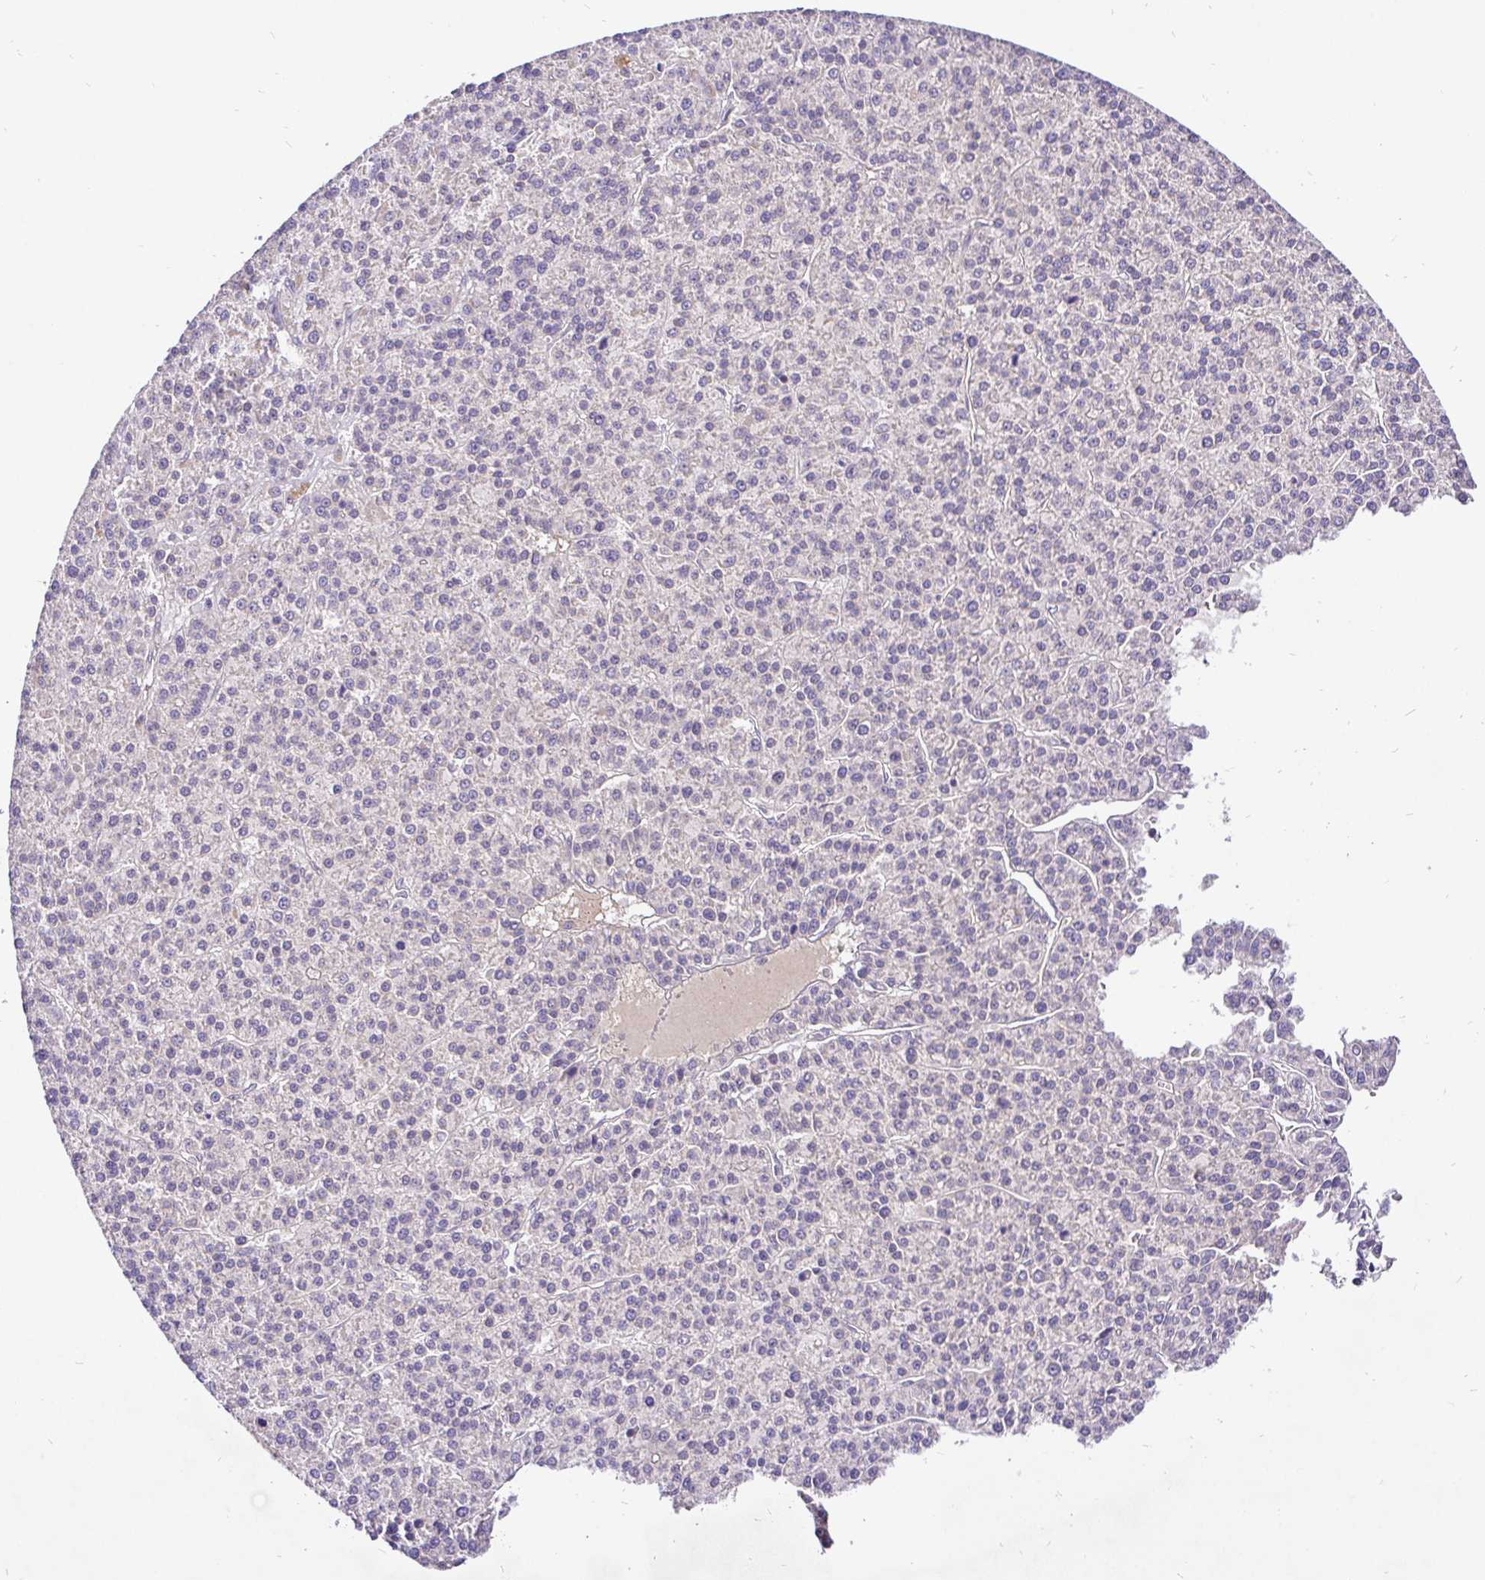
{"staining": {"intensity": "negative", "quantity": "none", "location": "none"}, "tissue": "liver cancer", "cell_type": "Tumor cells", "image_type": "cancer", "snomed": [{"axis": "morphology", "description": "Carcinoma, Hepatocellular, NOS"}, {"axis": "topography", "description": "Liver"}], "caption": "A high-resolution photomicrograph shows immunohistochemistry staining of liver hepatocellular carcinoma, which shows no significant positivity in tumor cells. (Immunohistochemistry (ihc), brightfield microscopy, high magnification).", "gene": "UBE2M", "patient": {"sex": "female", "age": 58}}